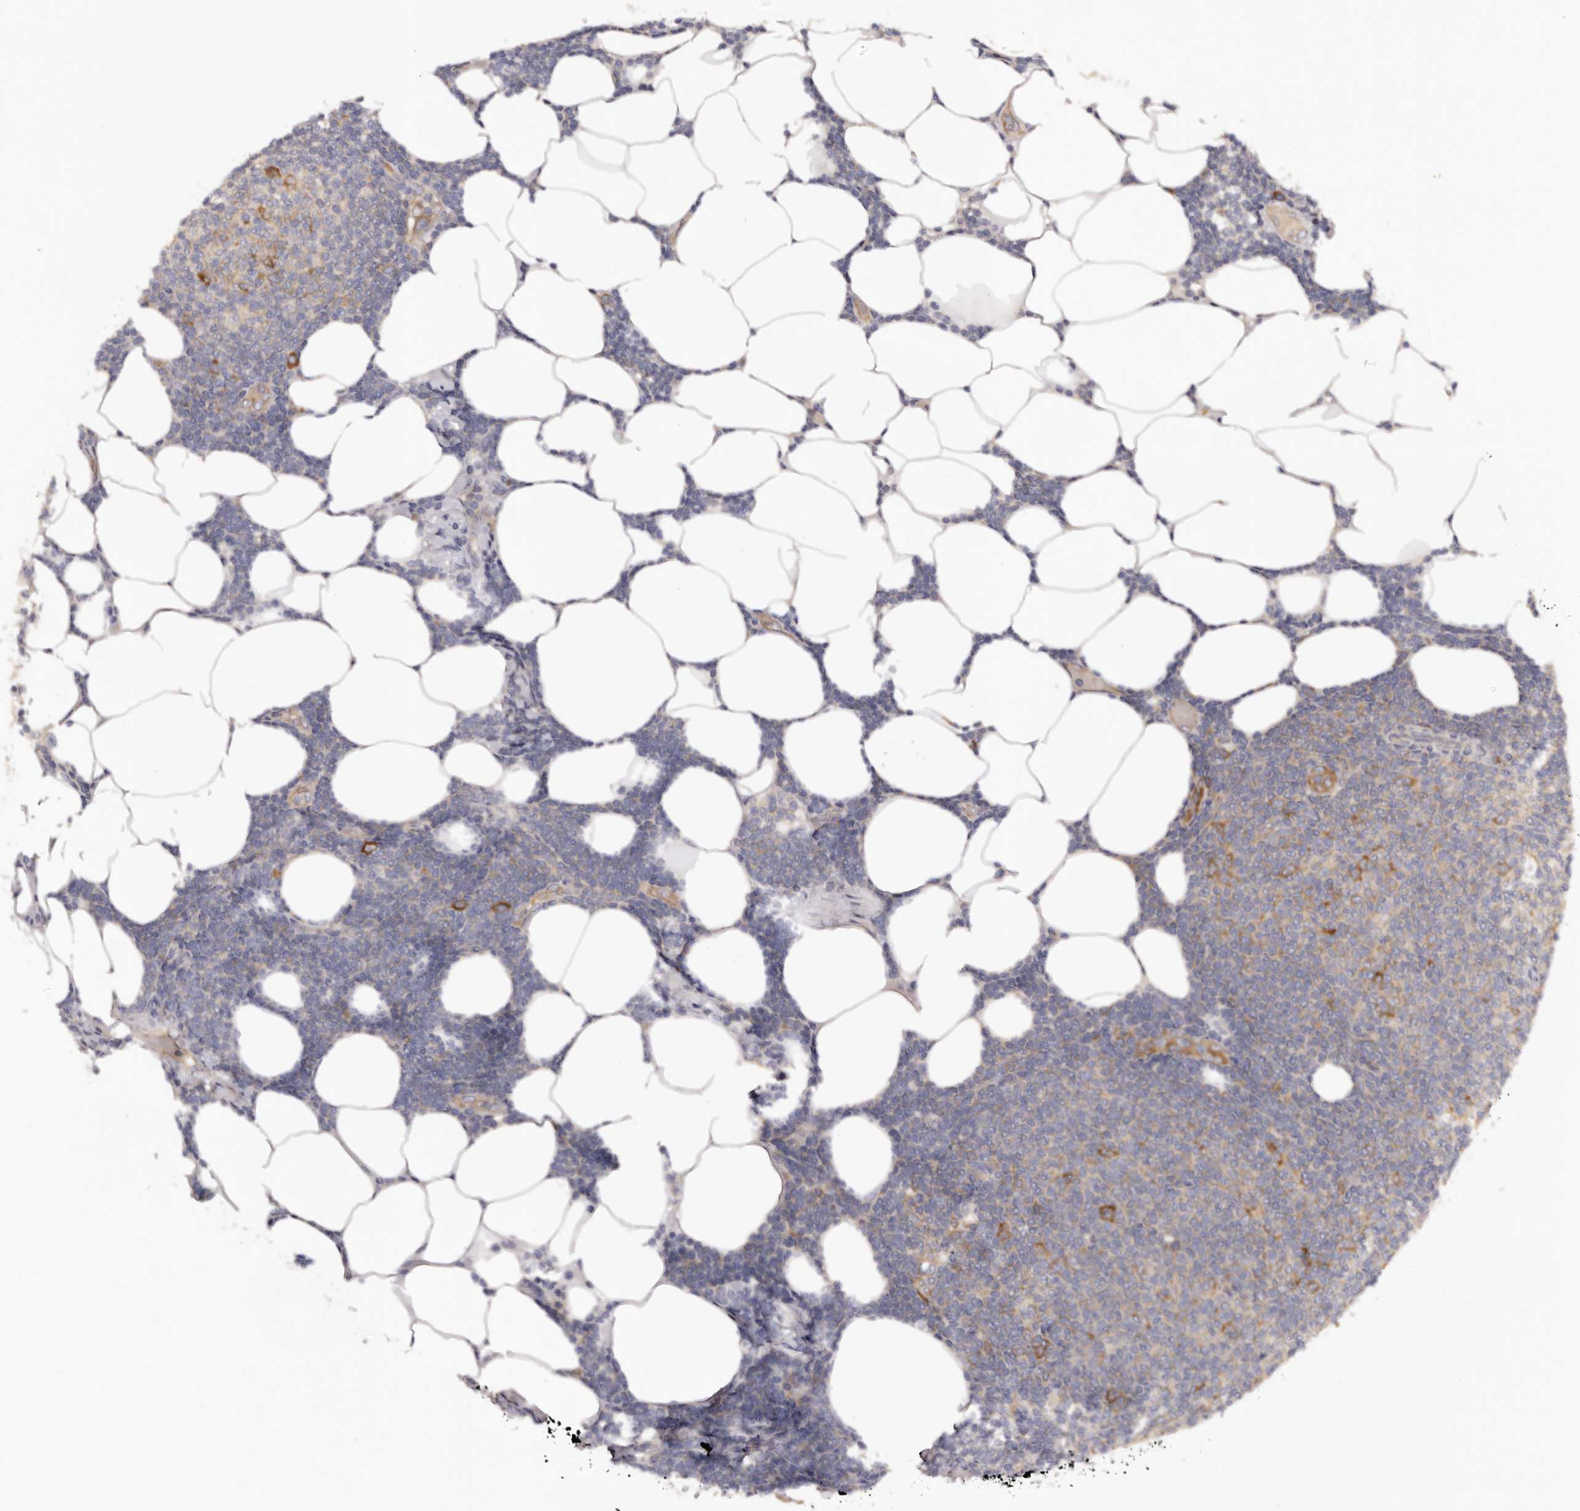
{"staining": {"intensity": "moderate", "quantity": "<25%", "location": "cytoplasmic/membranous"}, "tissue": "lymphoma", "cell_type": "Tumor cells", "image_type": "cancer", "snomed": [{"axis": "morphology", "description": "Malignant lymphoma, non-Hodgkin's type, Low grade"}, {"axis": "topography", "description": "Lymph node"}], "caption": "Low-grade malignant lymphoma, non-Hodgkin's type tissue displays moderate cytoplasmic/membranous staining in approximately <25% of tumor cells, visualized by immunohistochemistry.", "gene": "LTV1", "patient": {"sex": "male", "age": 66}}